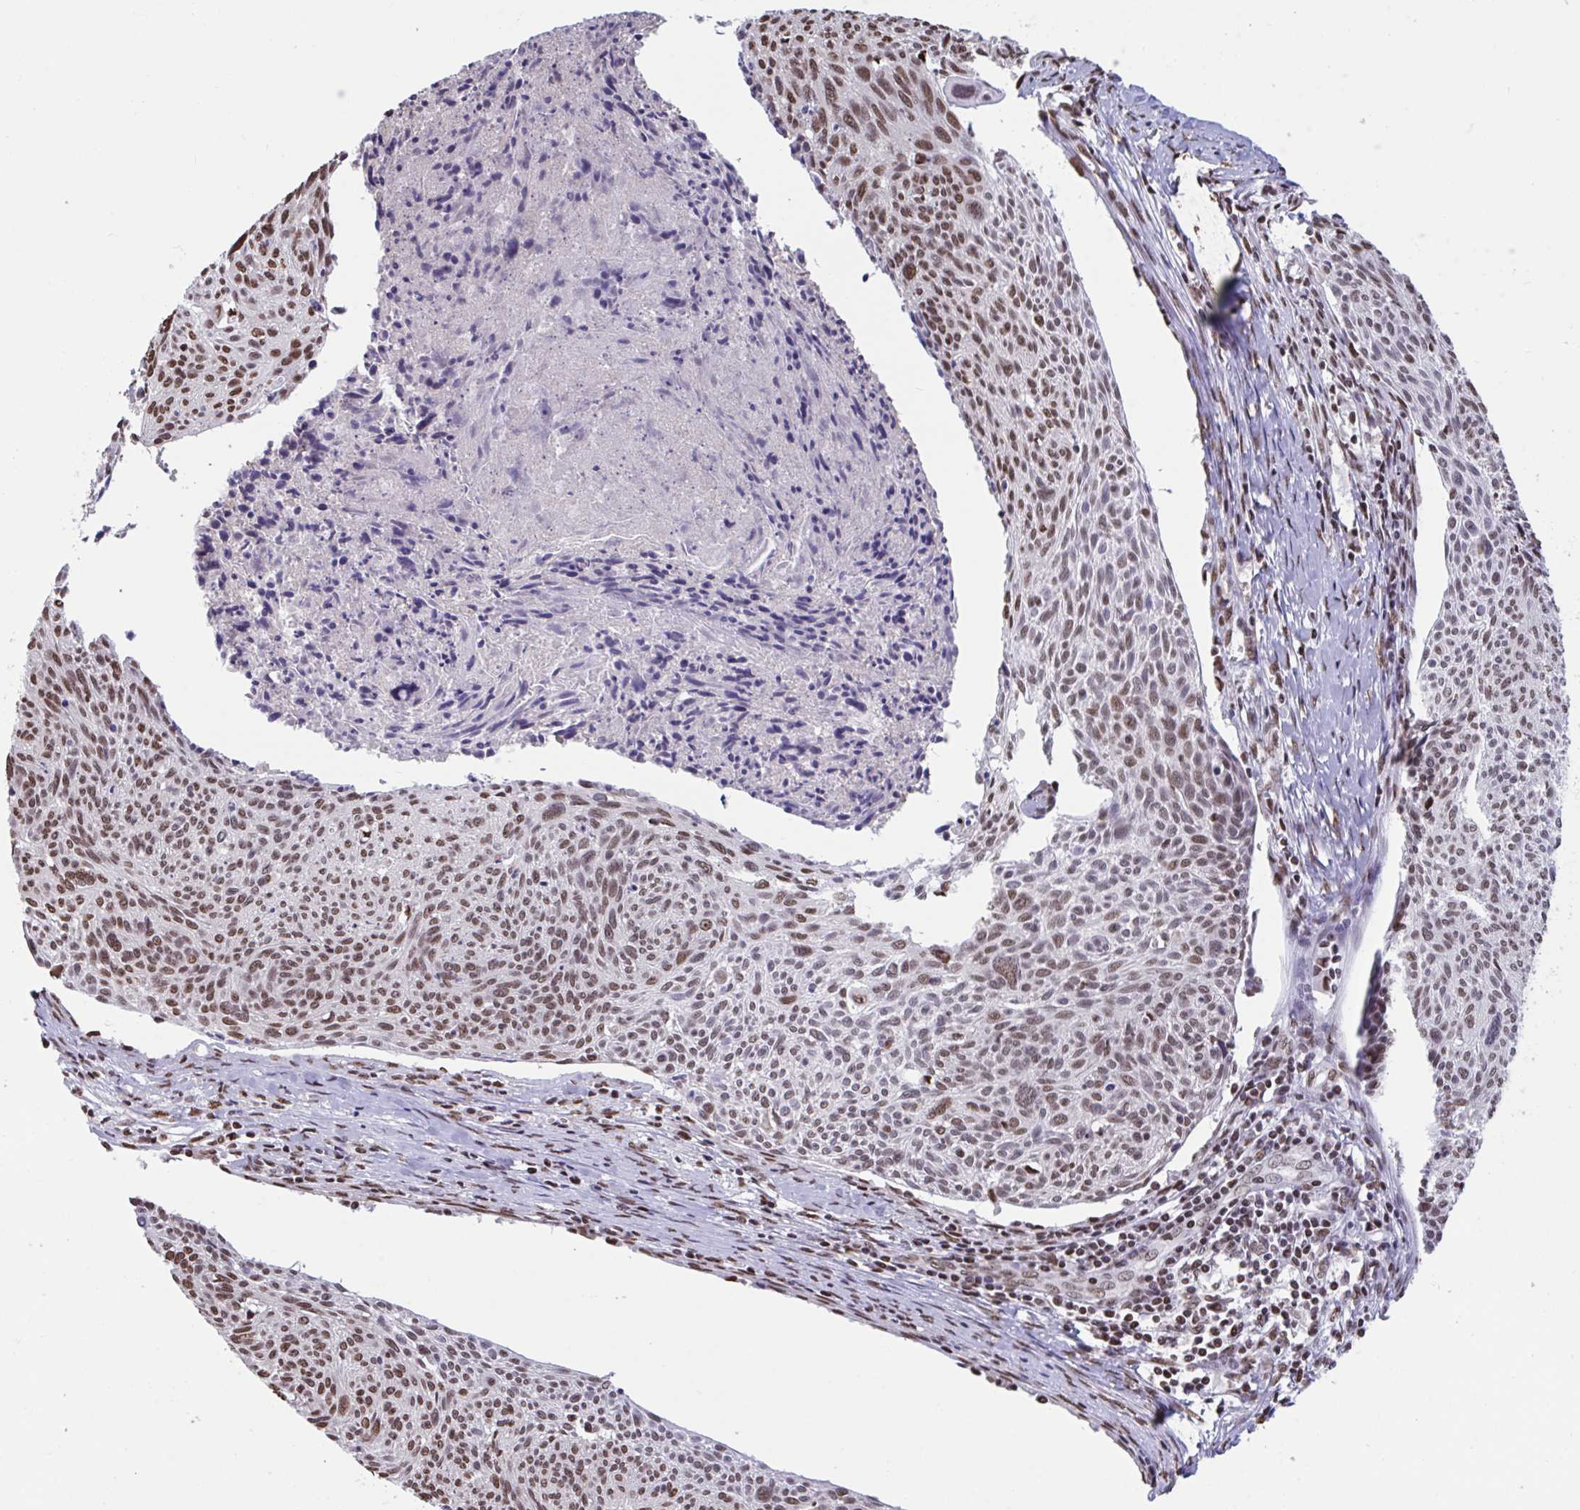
{"staining": {"intensity": "moderate", "quantity": ">75%", "location": "nuclear"}, "tissue": "cervical cancer", "cell_type": "Tumor cells", "image_type": "cancer", "snomed": [{"axis": "morphology", "description": "Squamous cell carcinoma, NOS"}, {"axis": "topography", "description": "Cervix"}], "caption": "Immunohistochemistry histopathology image of human squamous cell carcinoma (cervical) stained for a protein (brown), which displays medium levels of moderate nuclear staining in about >75% of tumor cells.", "gene": "HNRNPDL", "patient": {"sex": "female", "age": 49}}